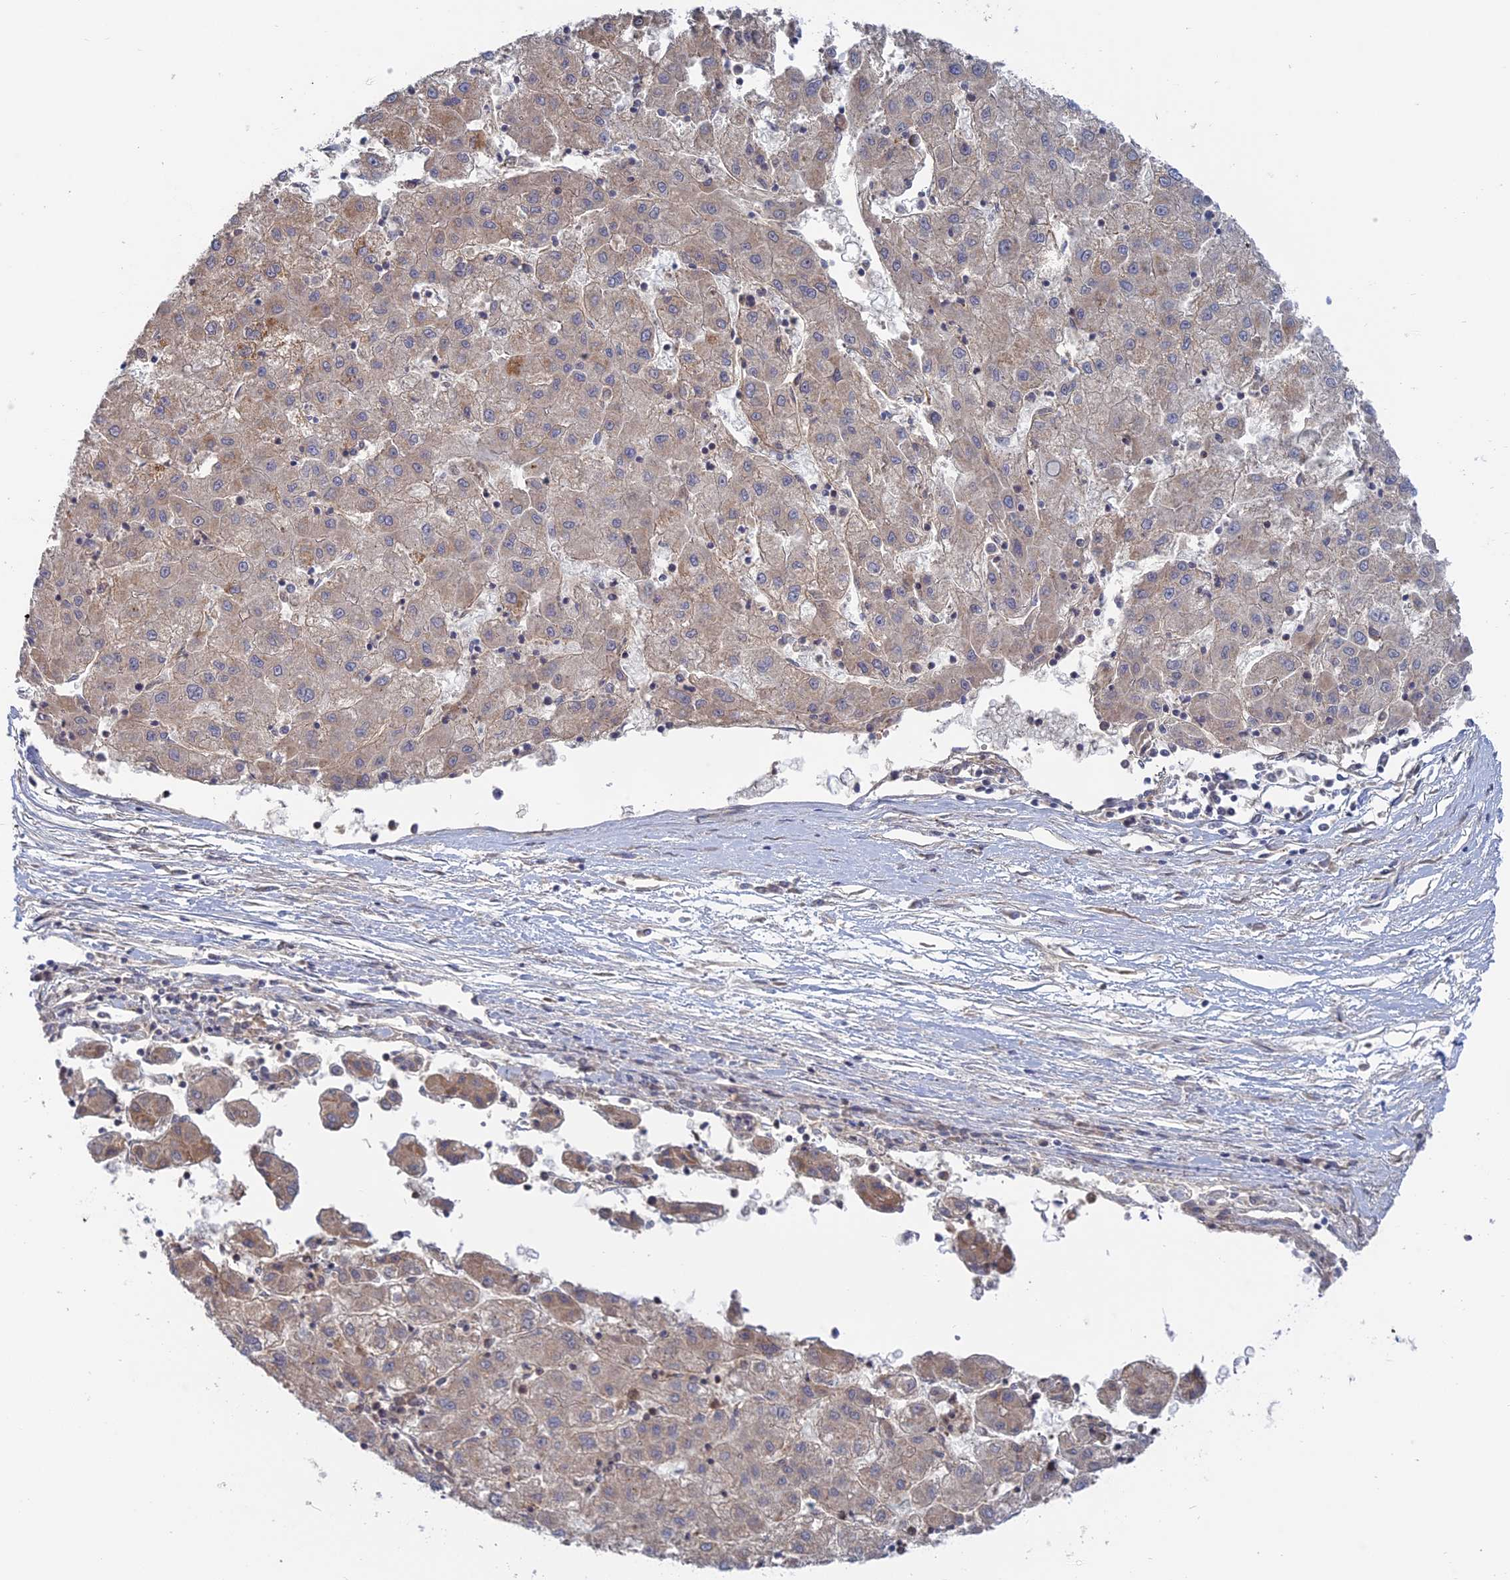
{"staining": {"intensity": "moderate", "quantity": "25%-75%", "location": "cytoplasmic/membranous"}, "tissue": "liver cancer", "cell_type": "Tumor cells", "image_type": "cancer", "snomed": [{"axis": "morphology", "description": "Carcinoma, Hepatocellular, NOS"}, {"axis": "topography", "description": "Liver"}], "caption": "Immunohistochemistry (IHC) of human liver cancer shows medium levels of moderate cytoplasmic/membranous positivity in approximately 25%-75% of tumor cells.", "gene": "TBC1D30", "patient": {"sex": "male", "age": 72}}